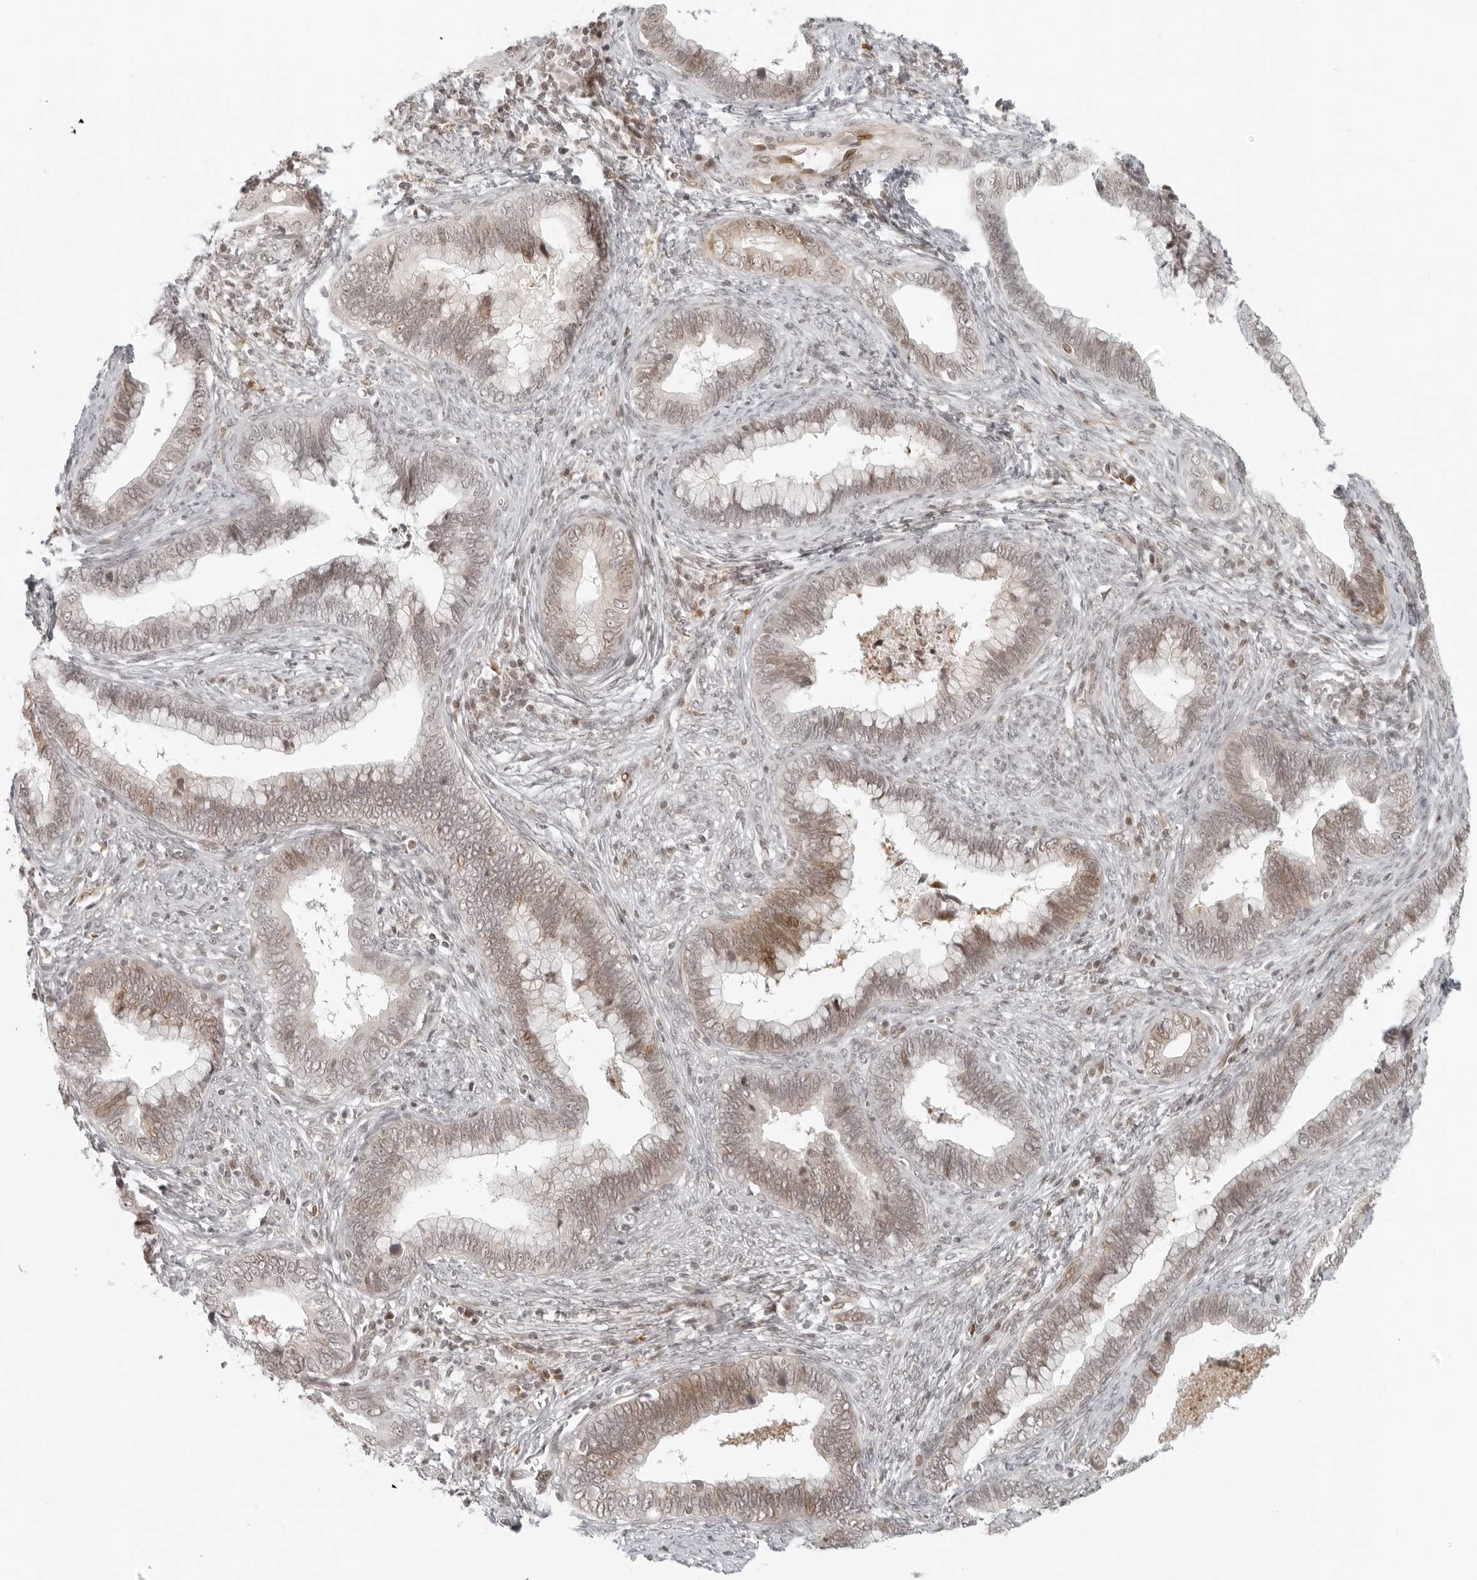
{"staining": {"intensity": "moderate", "quantity": "25%-75%", "location": "cytoplasmic/membranous,nuclear"}, "tissue": "cervical cancer", "cell_type": "Tumor cells", "image_type": "cancer", "snomed": [{"axis": "morphology", "description": "Adenocarcinoma, NOS"}, {"axis": "topography", "description": "Cervix"}], "caption": "Adenocarcinoma (cervical) tissue exhibits moderate cytoplasmic/membranous and nuclear staining in about 25%-75% of tumor cells, visualized by immunohistochemistry.", "gene": "ZNF407", "patient": {"sex": "female", "age": 44}}